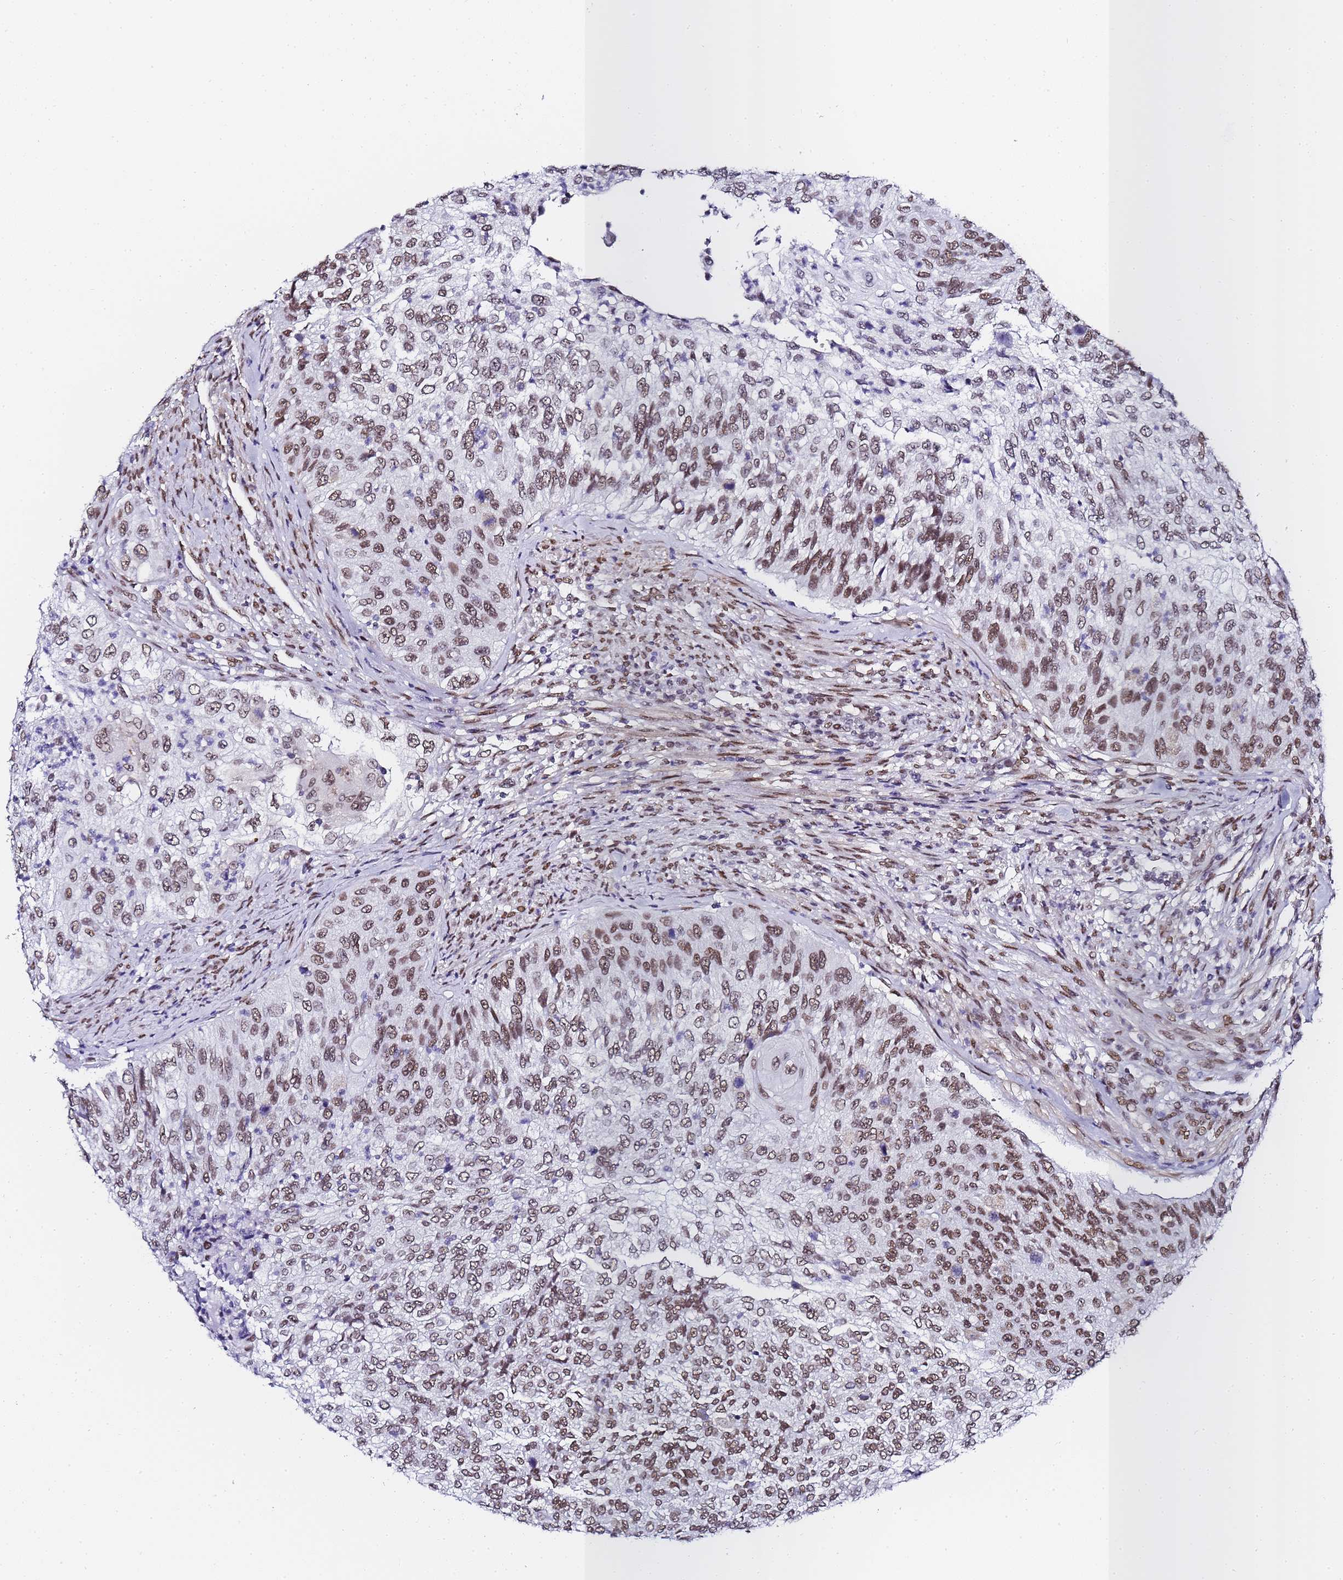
{"staining": {"intensity": "moderate", "quantity": ">75%", "location": "nuclear"}, "tissue": "urothelial cancer", "cell_type": "Tumor cells", "image_type": "cancer", "snomed": [{"axis": "morphology", "description": "Urothelial carcinoma, High grade"}, {"axis": "topography", "description": "Urinary bladder"}], "caption": "Human high-grade urothelial carcinoma stained with a protein marker shows moderate staining in tumor cells.", "gene": "POLR1A", "patient": {"sex": "female", "age": 60}}